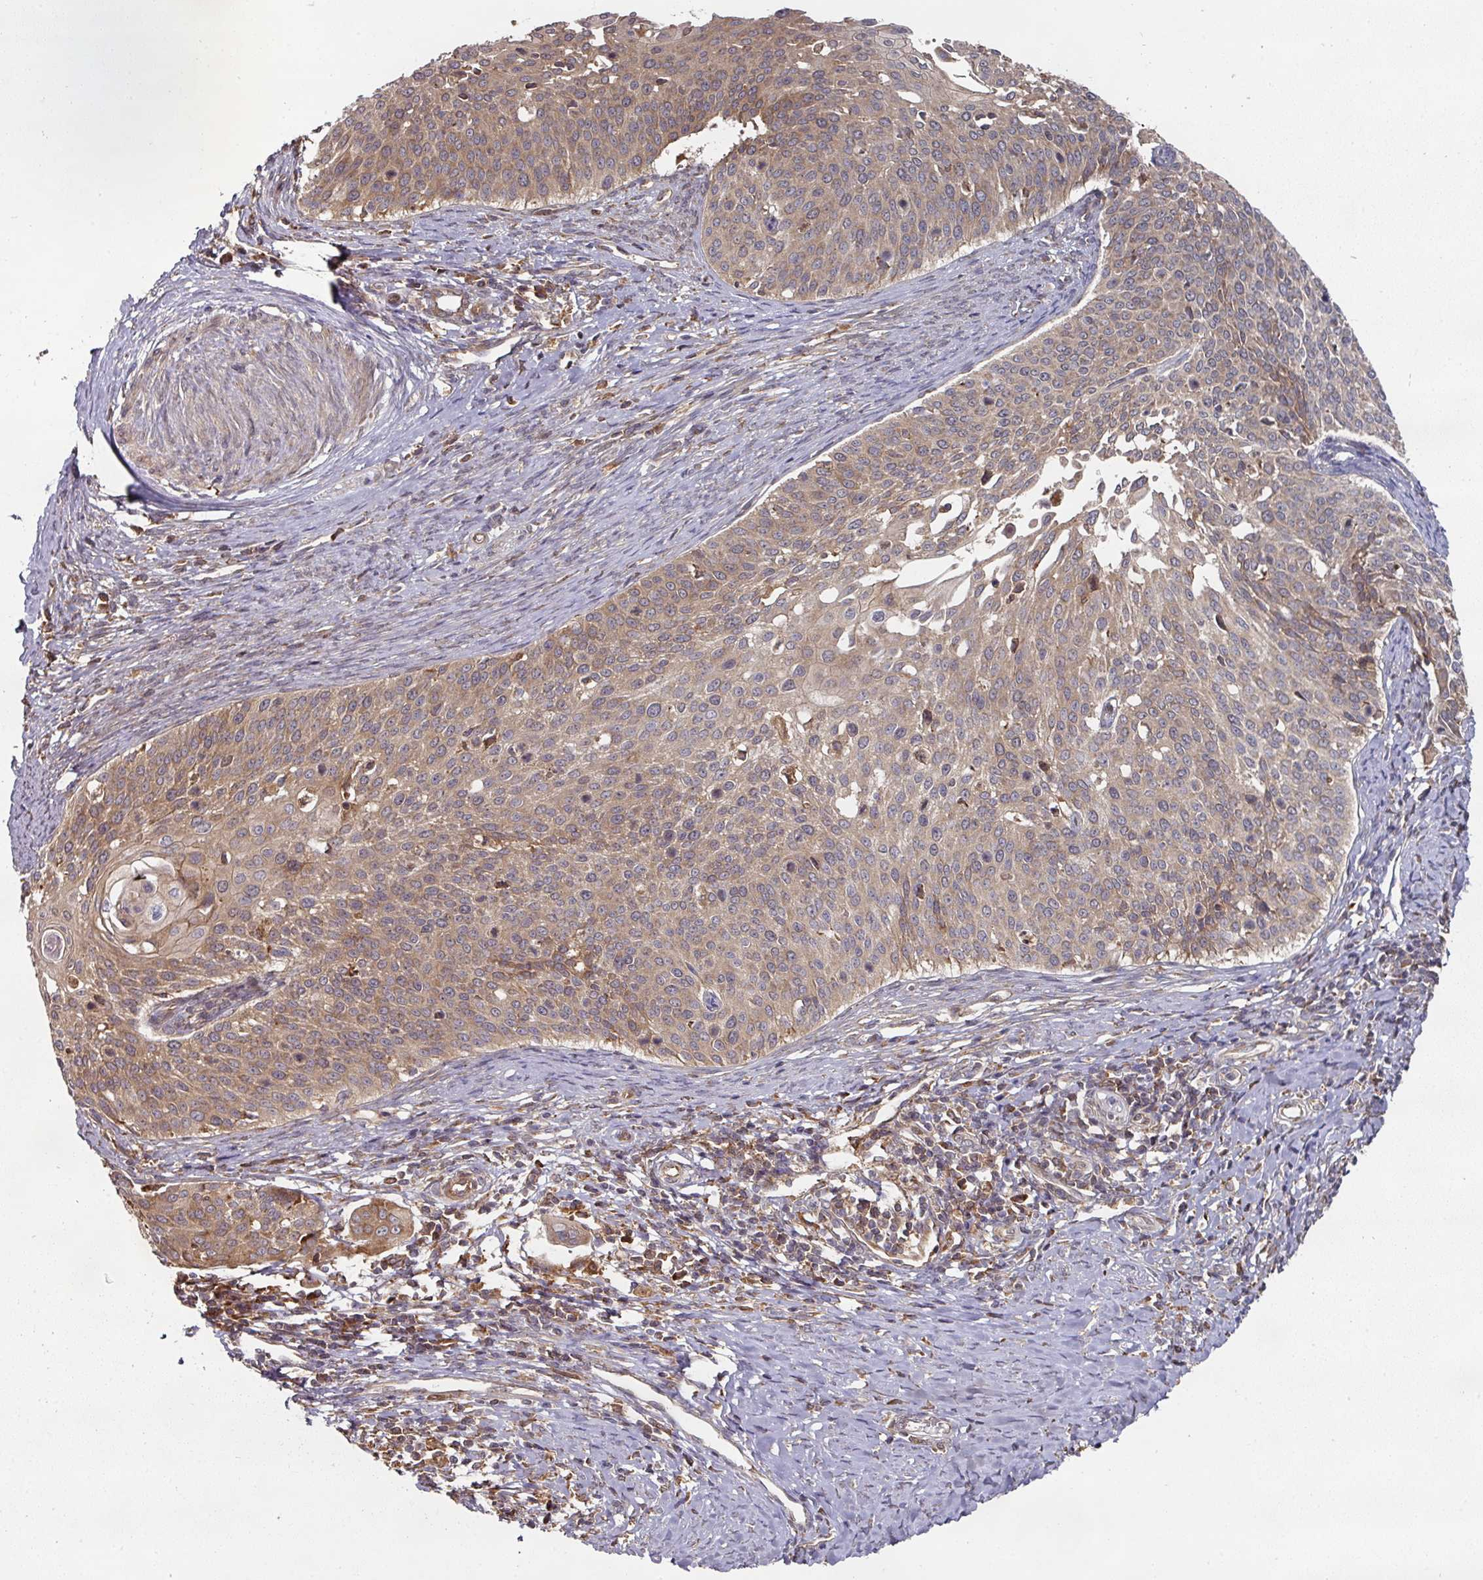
{"staining": {"intensity": "moderate", "quantity": ">75%", "location": "cytoplasmic/membranous"}, "tissue": "cervical cancer", "cell_type": "Tumor cells", "image_type": "cancer", "snomed": [{"axis": "morphology", "description": "Squamous cell carcinoma, NOS"}, {"axis": "topography", "description": "Cervix"}], "caption": "The immunohistochemical stain highlights moderate cytoplasmic/membranous positivity in tumor cells of cervical cancer (squamous cell carcinoma) tissue. (DAB IHC with brightfield microscopy, high magnification).", "gene": "CEP95", "patient": {"sex": "female", "age": 44}}